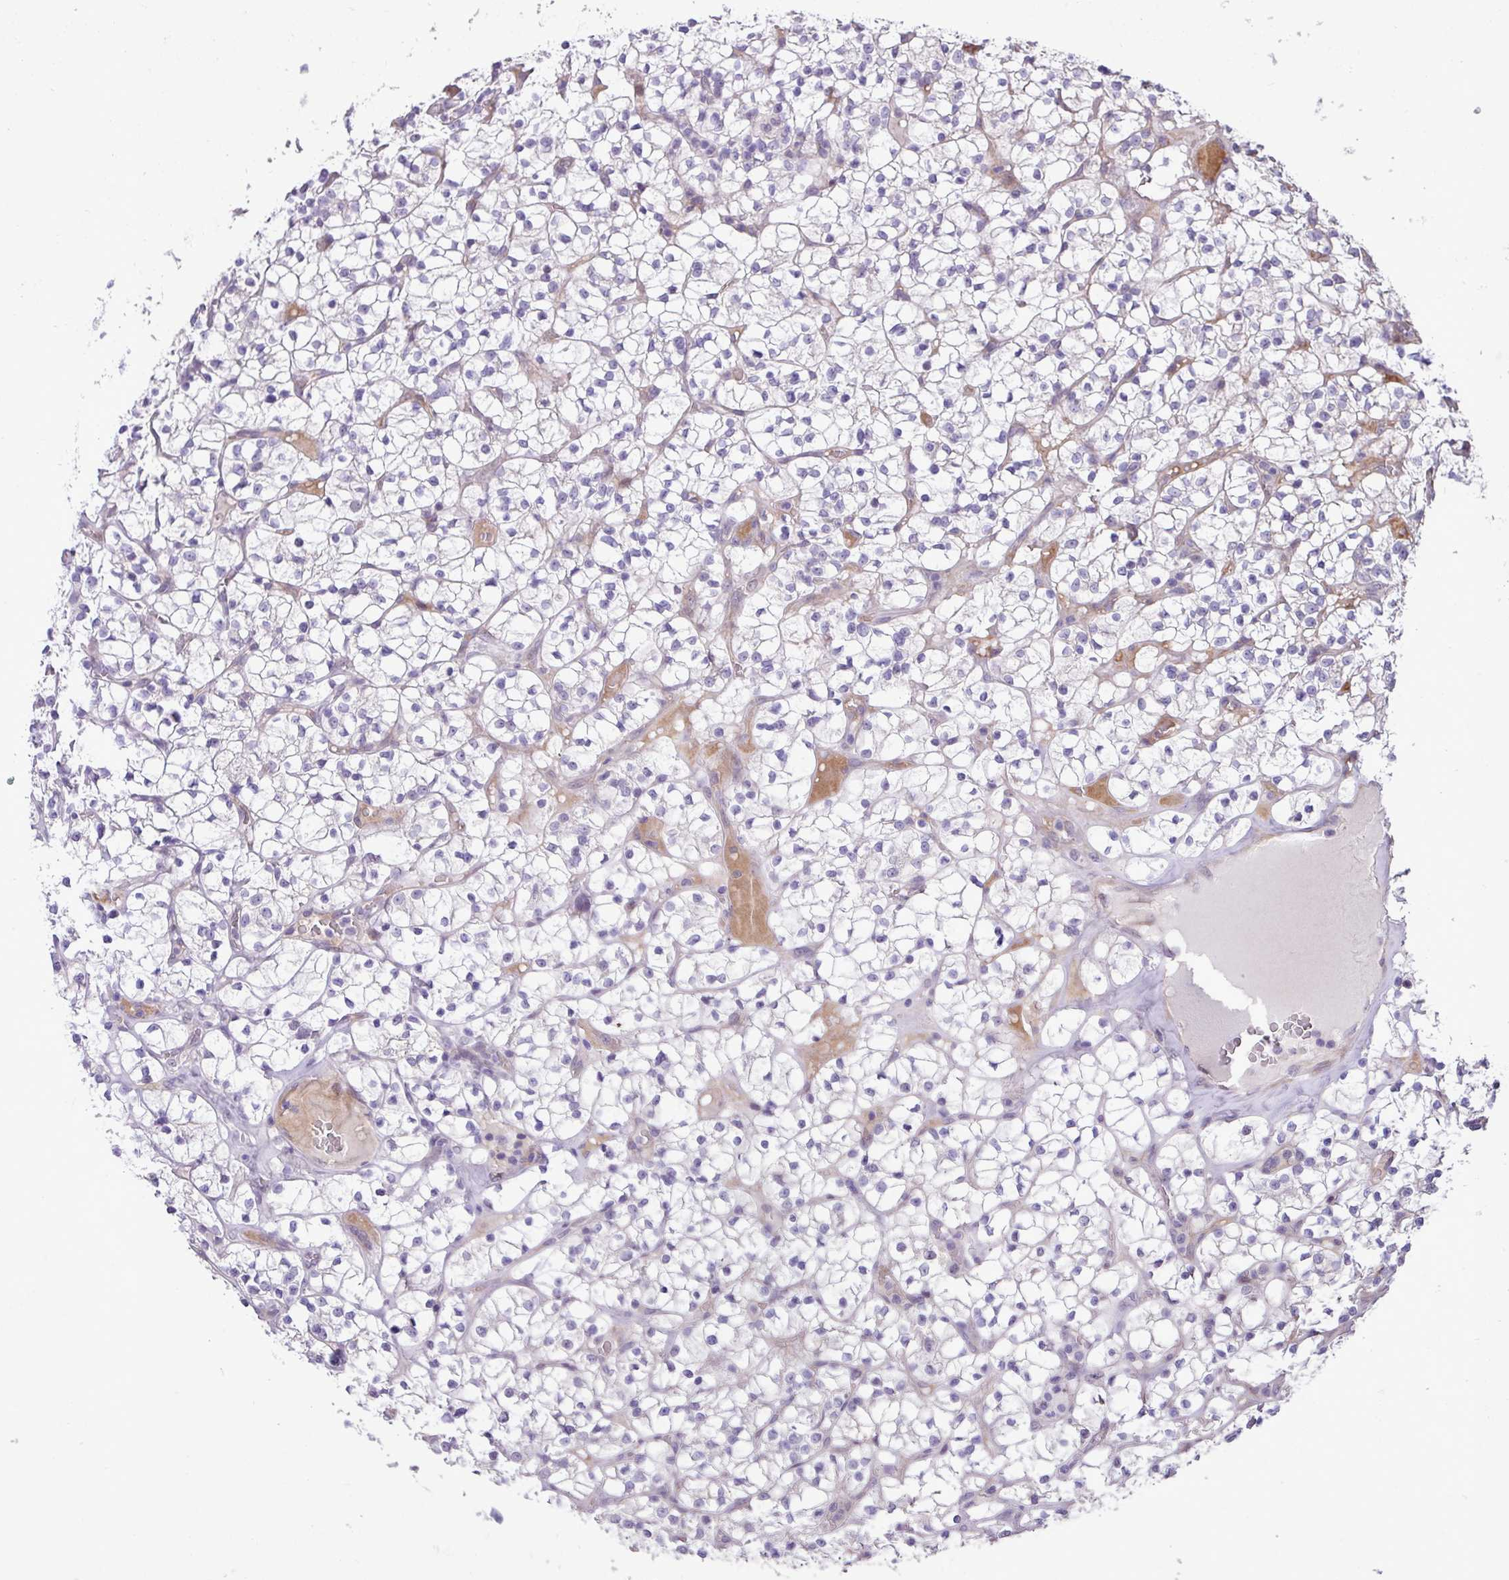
{"staining": {"intensity": "negative", "quantity": "none", "location": "none"}, "tissue": "renal cancer", "cell_type": "Tumor cells", "image_type": "cancer", "snomed": [{"axis": "morphology", "description": "Adenocarcinoma, NOS"}, {"axis": "topography", "description": "Kidney"}], "caption": "Protein analysis of renal cancer (adenocarcinoma) reveals no significant expression in tumor cells.", "gene": "YLPM1", "patient": {"sex": "female", "age": 64}}